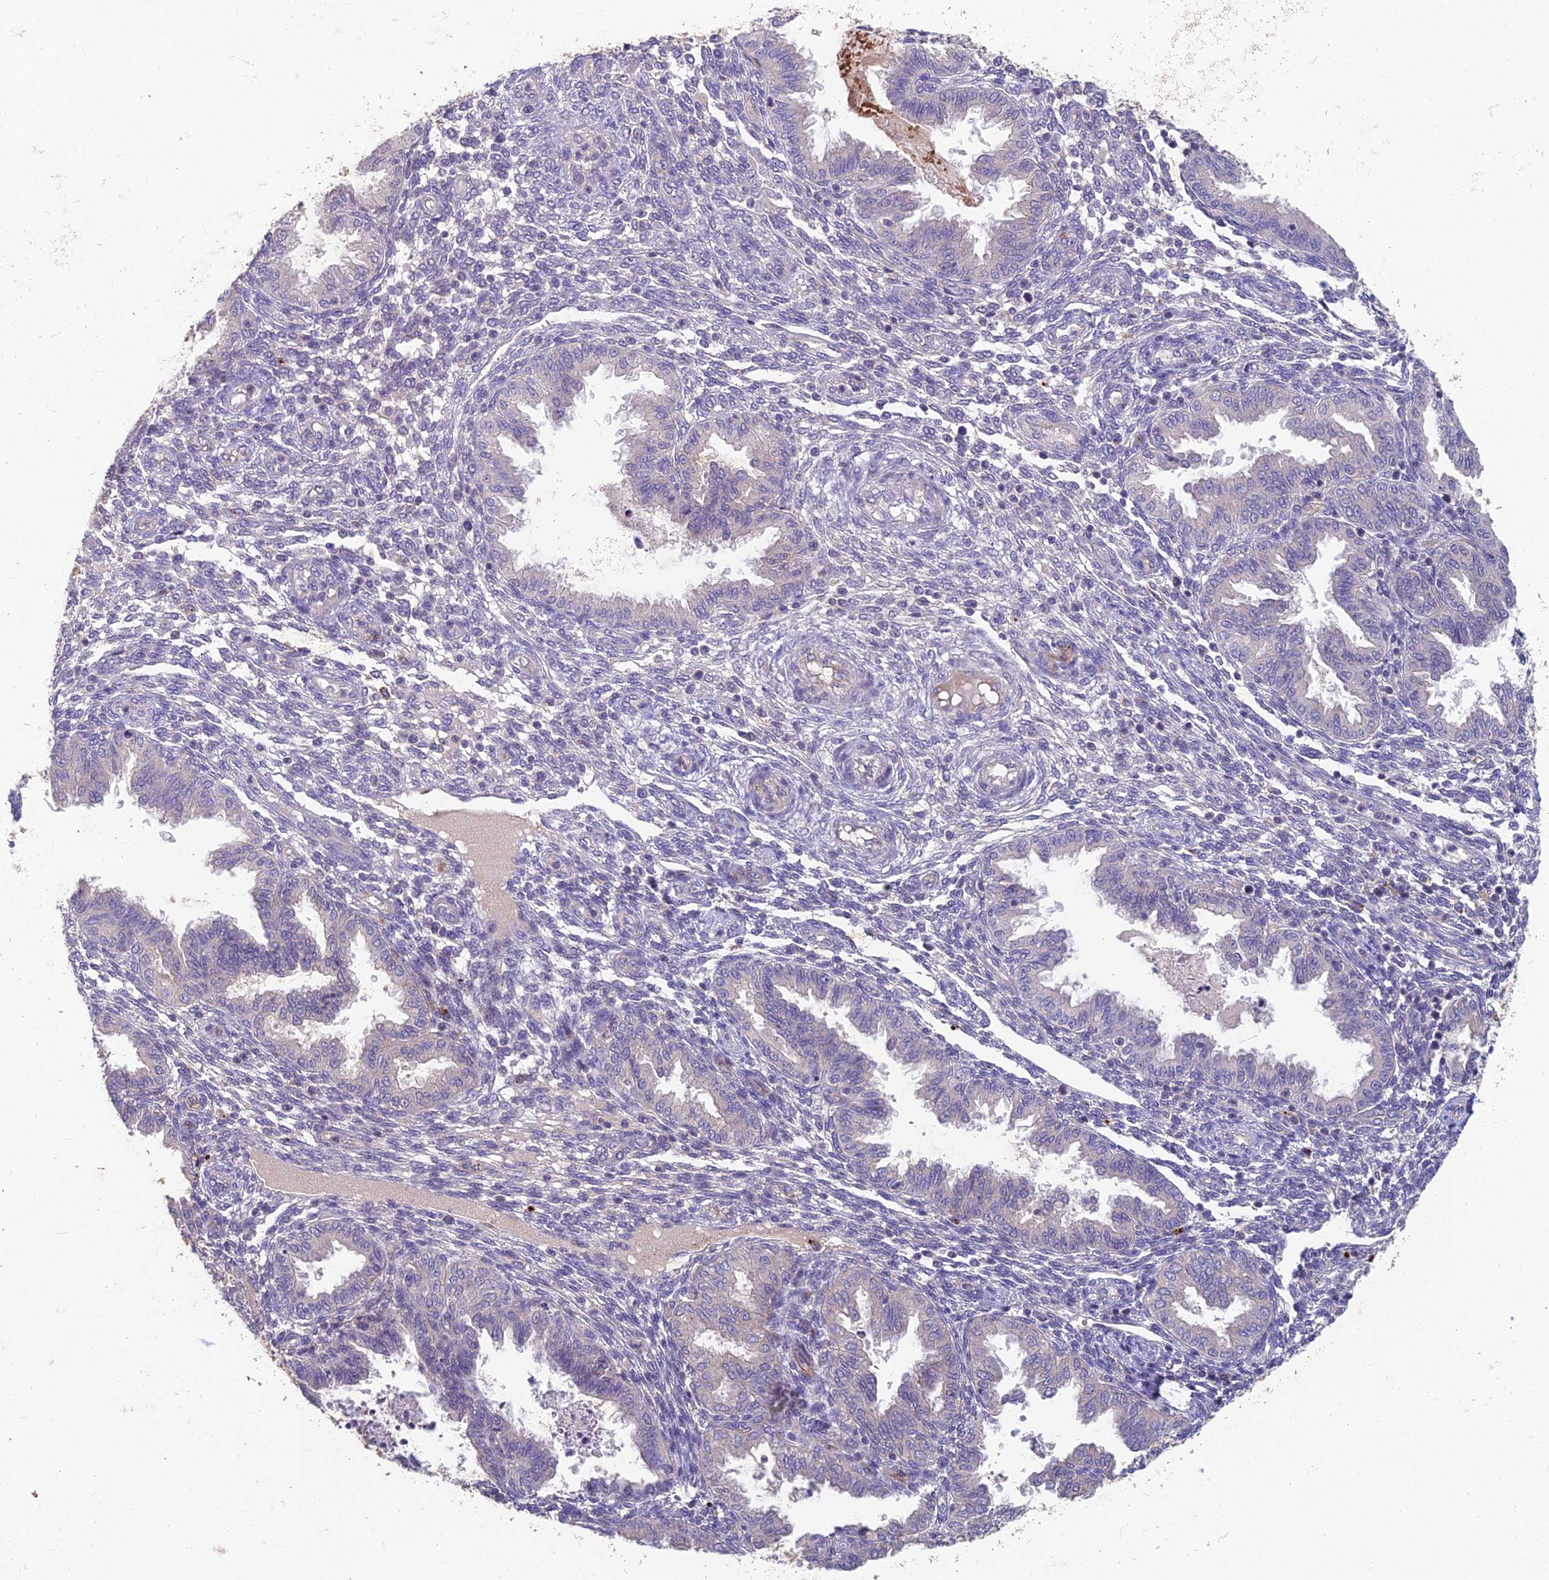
{"staining": {"intensity": "negative", "quantity": "none", "location": "none"}, "tissue": "endometrium", "cell_type": "Cells in endometrial stroma", "image_type": "normal", "snomed": [{"axis": "morphology", "description": "Normal tissue, NOS"}, {"axis": "topography", "description": "Endometrium"}], "caption": "High power microscopy histopathology image of an IHC photomicrograph of unremarkable endometrium, revealing no significant expression in cells in endometrial stroma.", "gene": "ADAMTS13", "patient": {"sex": "female", "age": 33}}